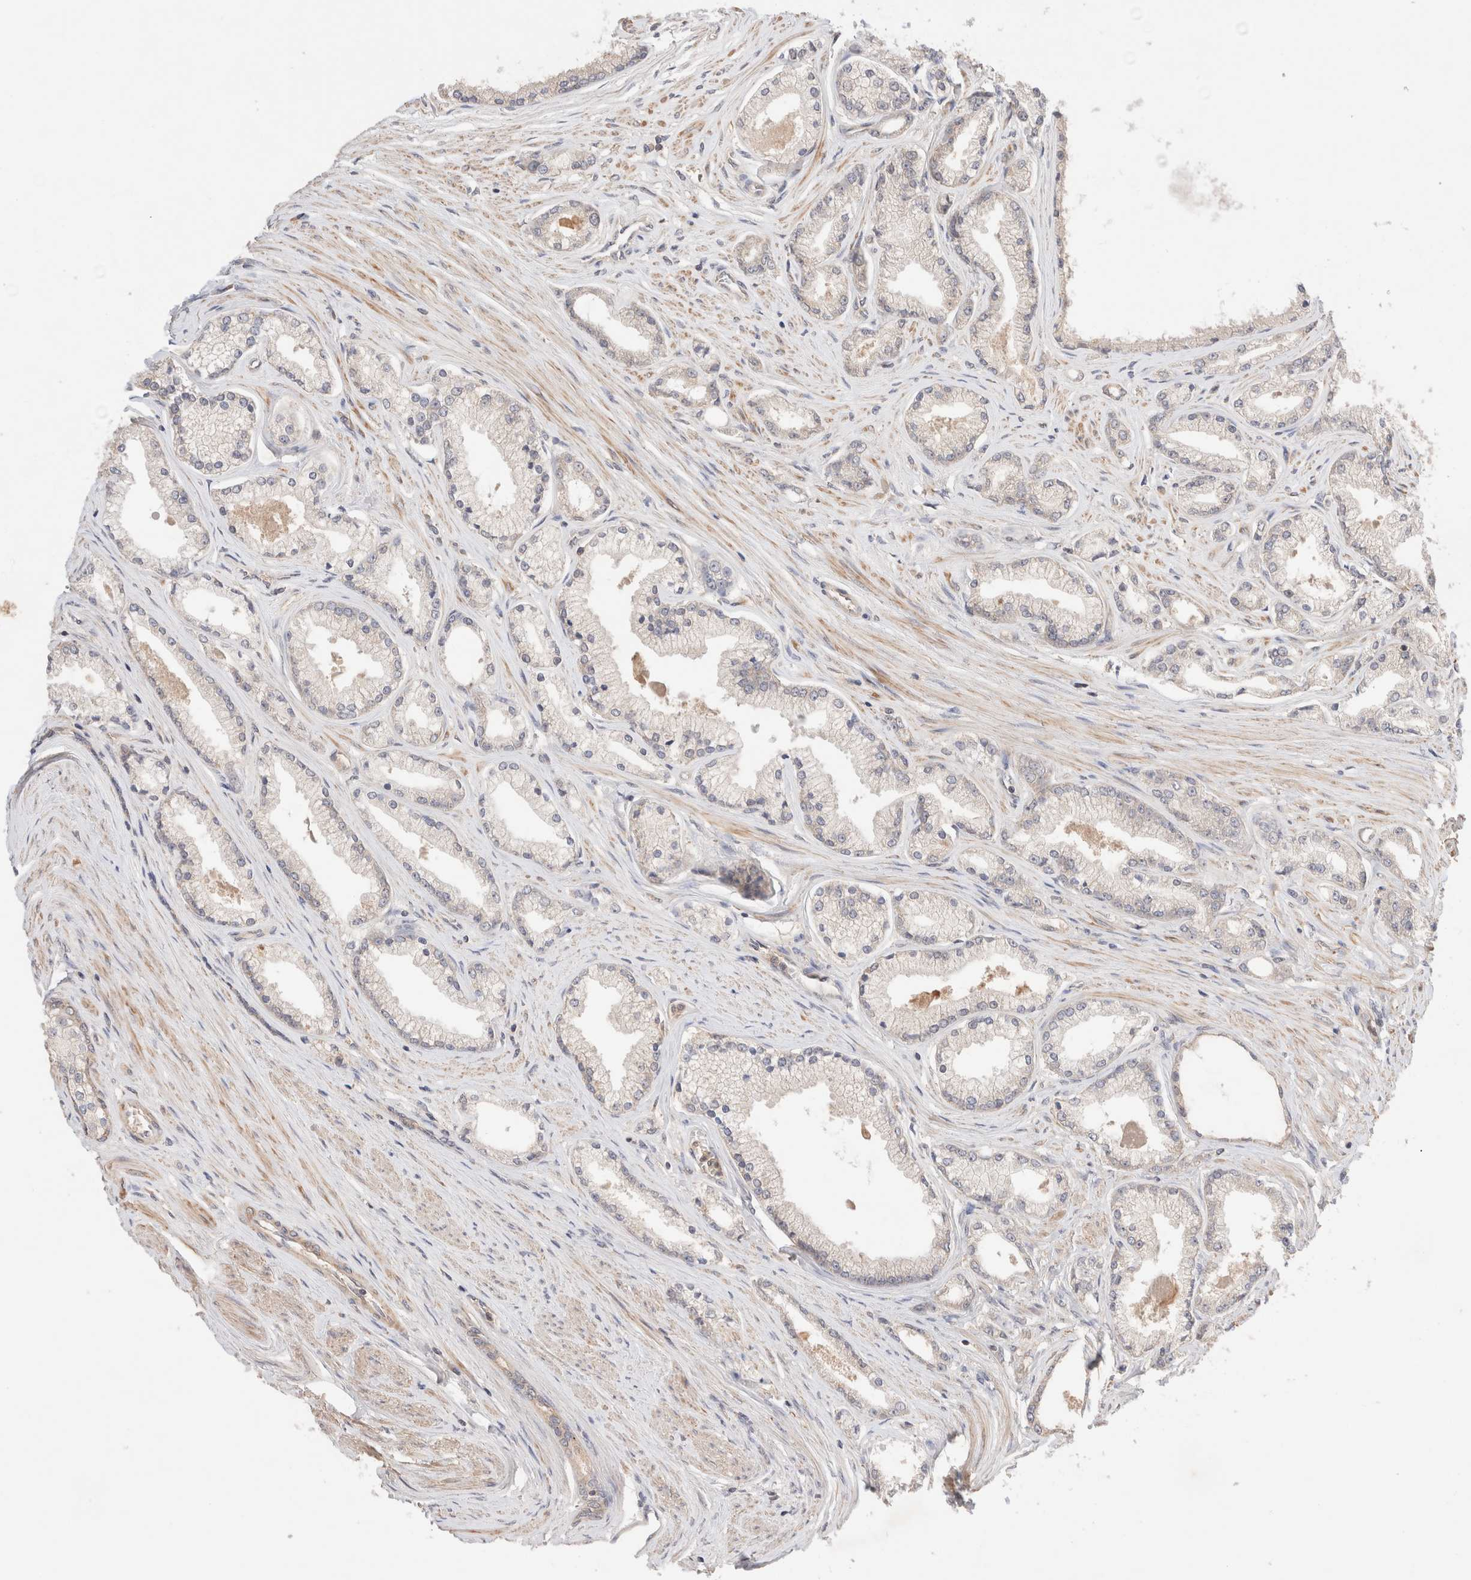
{"staining": {"intensity": "negative", "quantity": "none", "location": "none"}, "tissue": "prostate cancer", "cell_type": "Tumor cells", "image_type": "cancer", "snomed": [{"axis": "morphology", "description": "Adenocarcinoma, High grade"}, {"axis": "topography", "description": "Prostate"}], "caption": "High magnification brightfield microscopy of prostate adenocarcinoma (high-grade) stained with DAB (brown) and counterstained with hematoxylin (blue): tumor cells show no significant positivity.", "gene": "CARNMT1", "patient": {"sex": "male", "age": 71}}